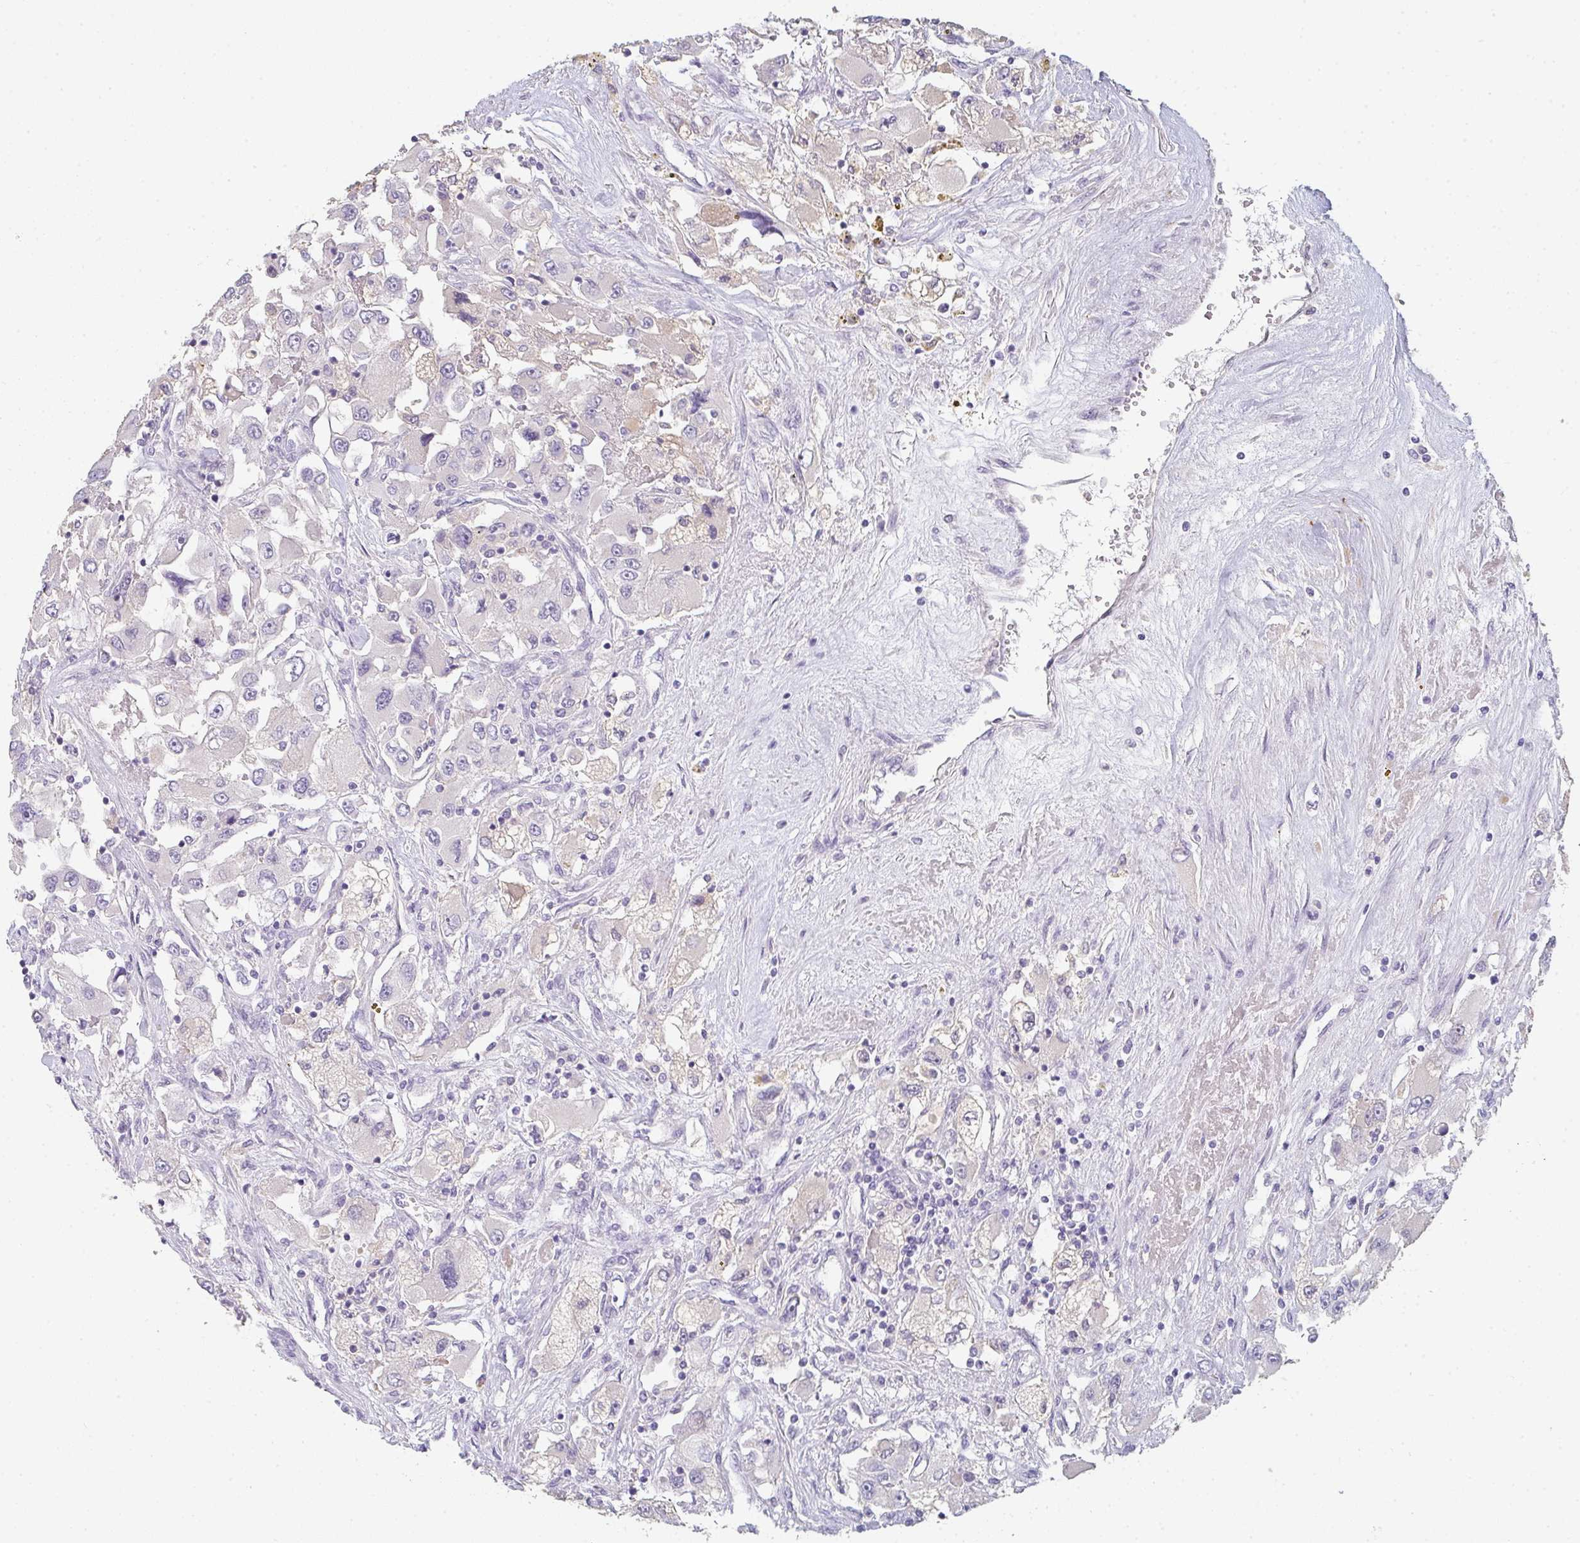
{"staining": {"intensity": "negative", "quantity": "none", "location": "none"}, "tissue": "renal cancer", "cell_type": "Tumor cells", "image_type": "cancer", "snomed": [{"axis": "morphology", "description": "Adenocarcinoma, NOS"}, {"axis": "topography", "description": "Kidney"}], "caption": "DAB immunohistochemical staining of renal adenocarcinoma demonstrates no significant expression in tumor cells.", "gene": "C1QTNF8", "patient": {"sex": "female", "age": 52}}